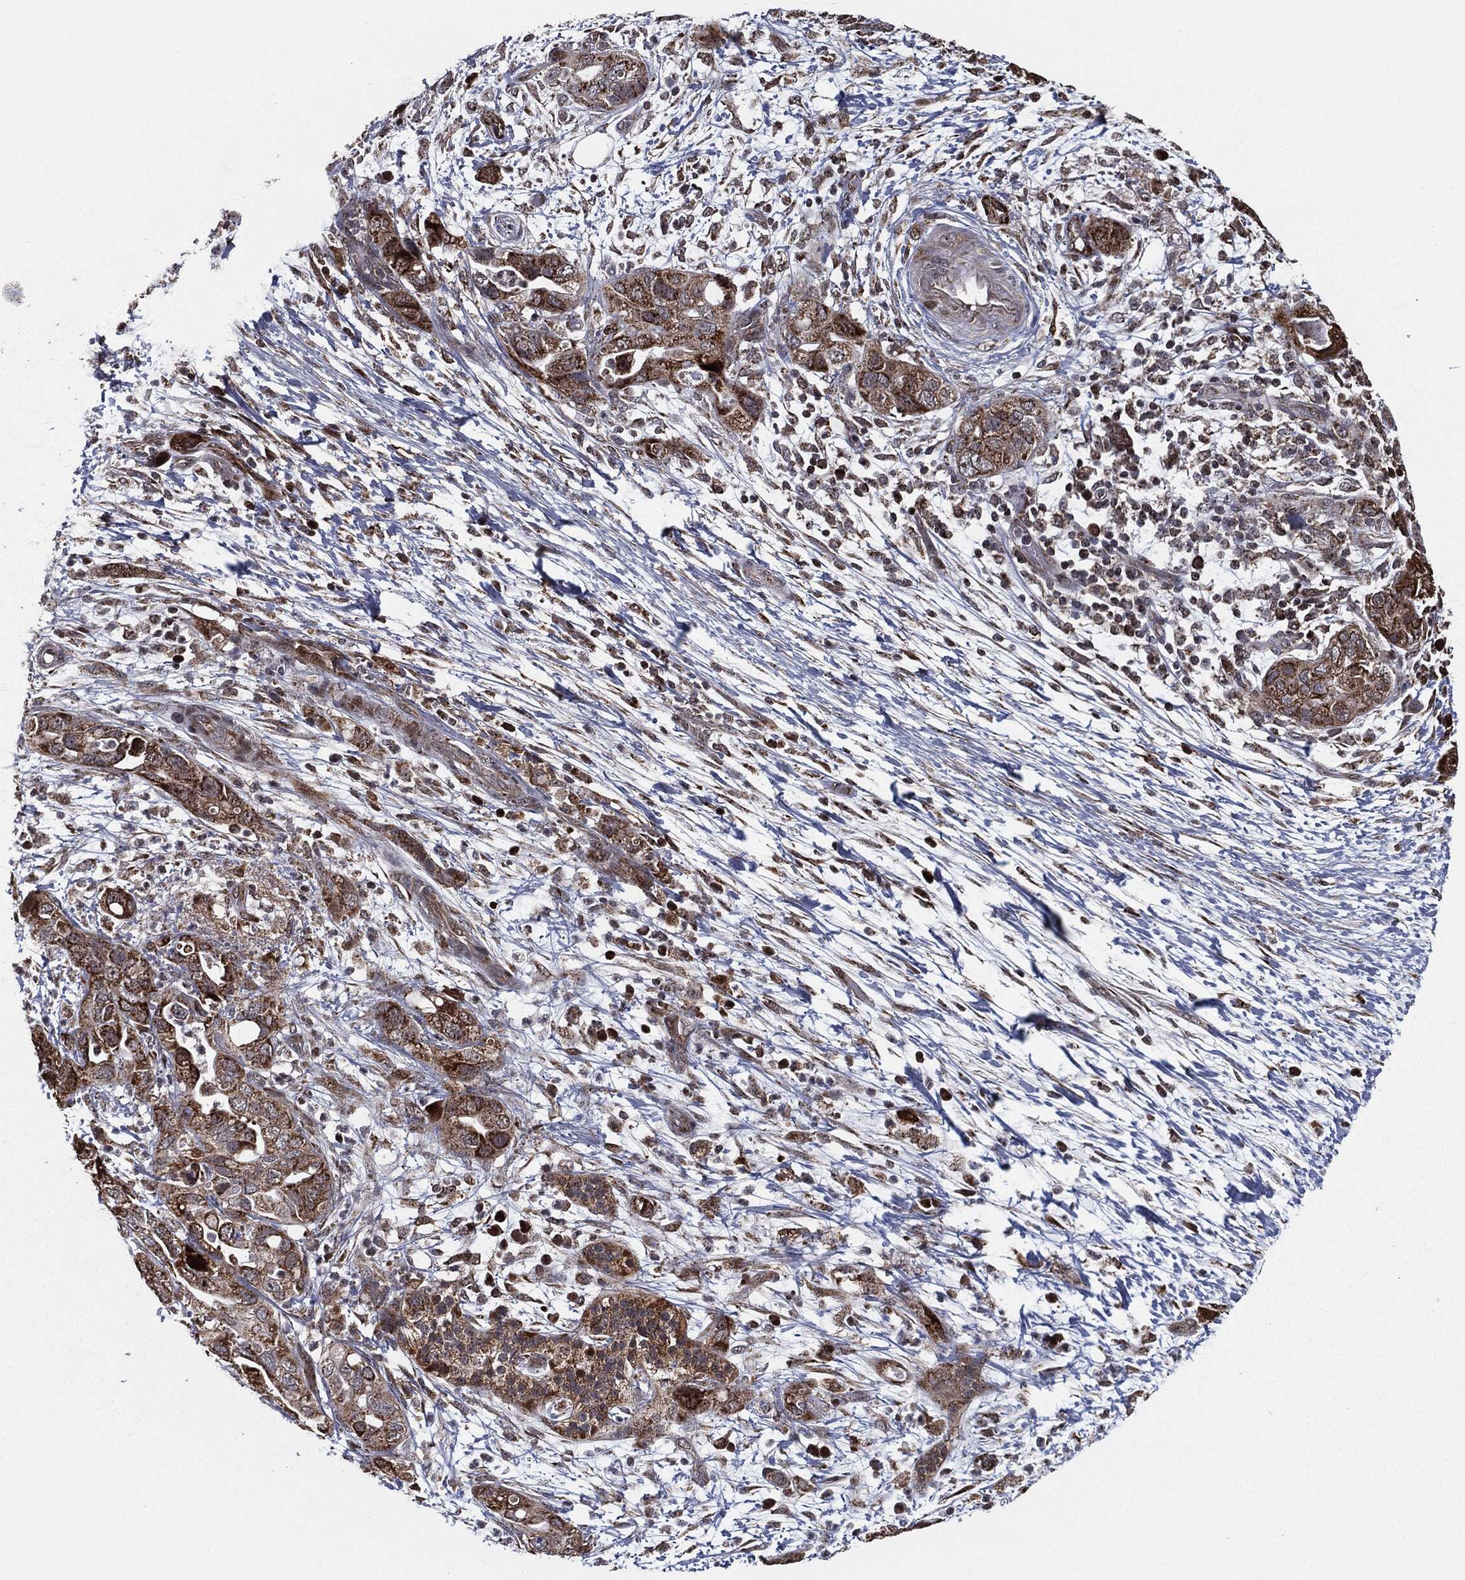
{"staining": {"intensity": "strong", "quantity": ">75%", "location": "cytoplasmic/membranous"}, "tissue": "pancreatic cancer", "cell_type": "Tumor cells", "image_type": "cancer", "snomed": [{"axis": "morphology", "description": "Adenocarcinoma, NOS"}, {"axis": "topography", "description": "Pancreas"}], "caption": "Immunohistochemistry (DAB (3,3'-diaminobenzidine)) staining of pancreatic adenocarcinoma demonstrates strong cytoplasmic/membranous protein staining in about >75% of tumor cells.", "gene": "CHCHD2", "patient": {"sex": "female", "age": 72}}